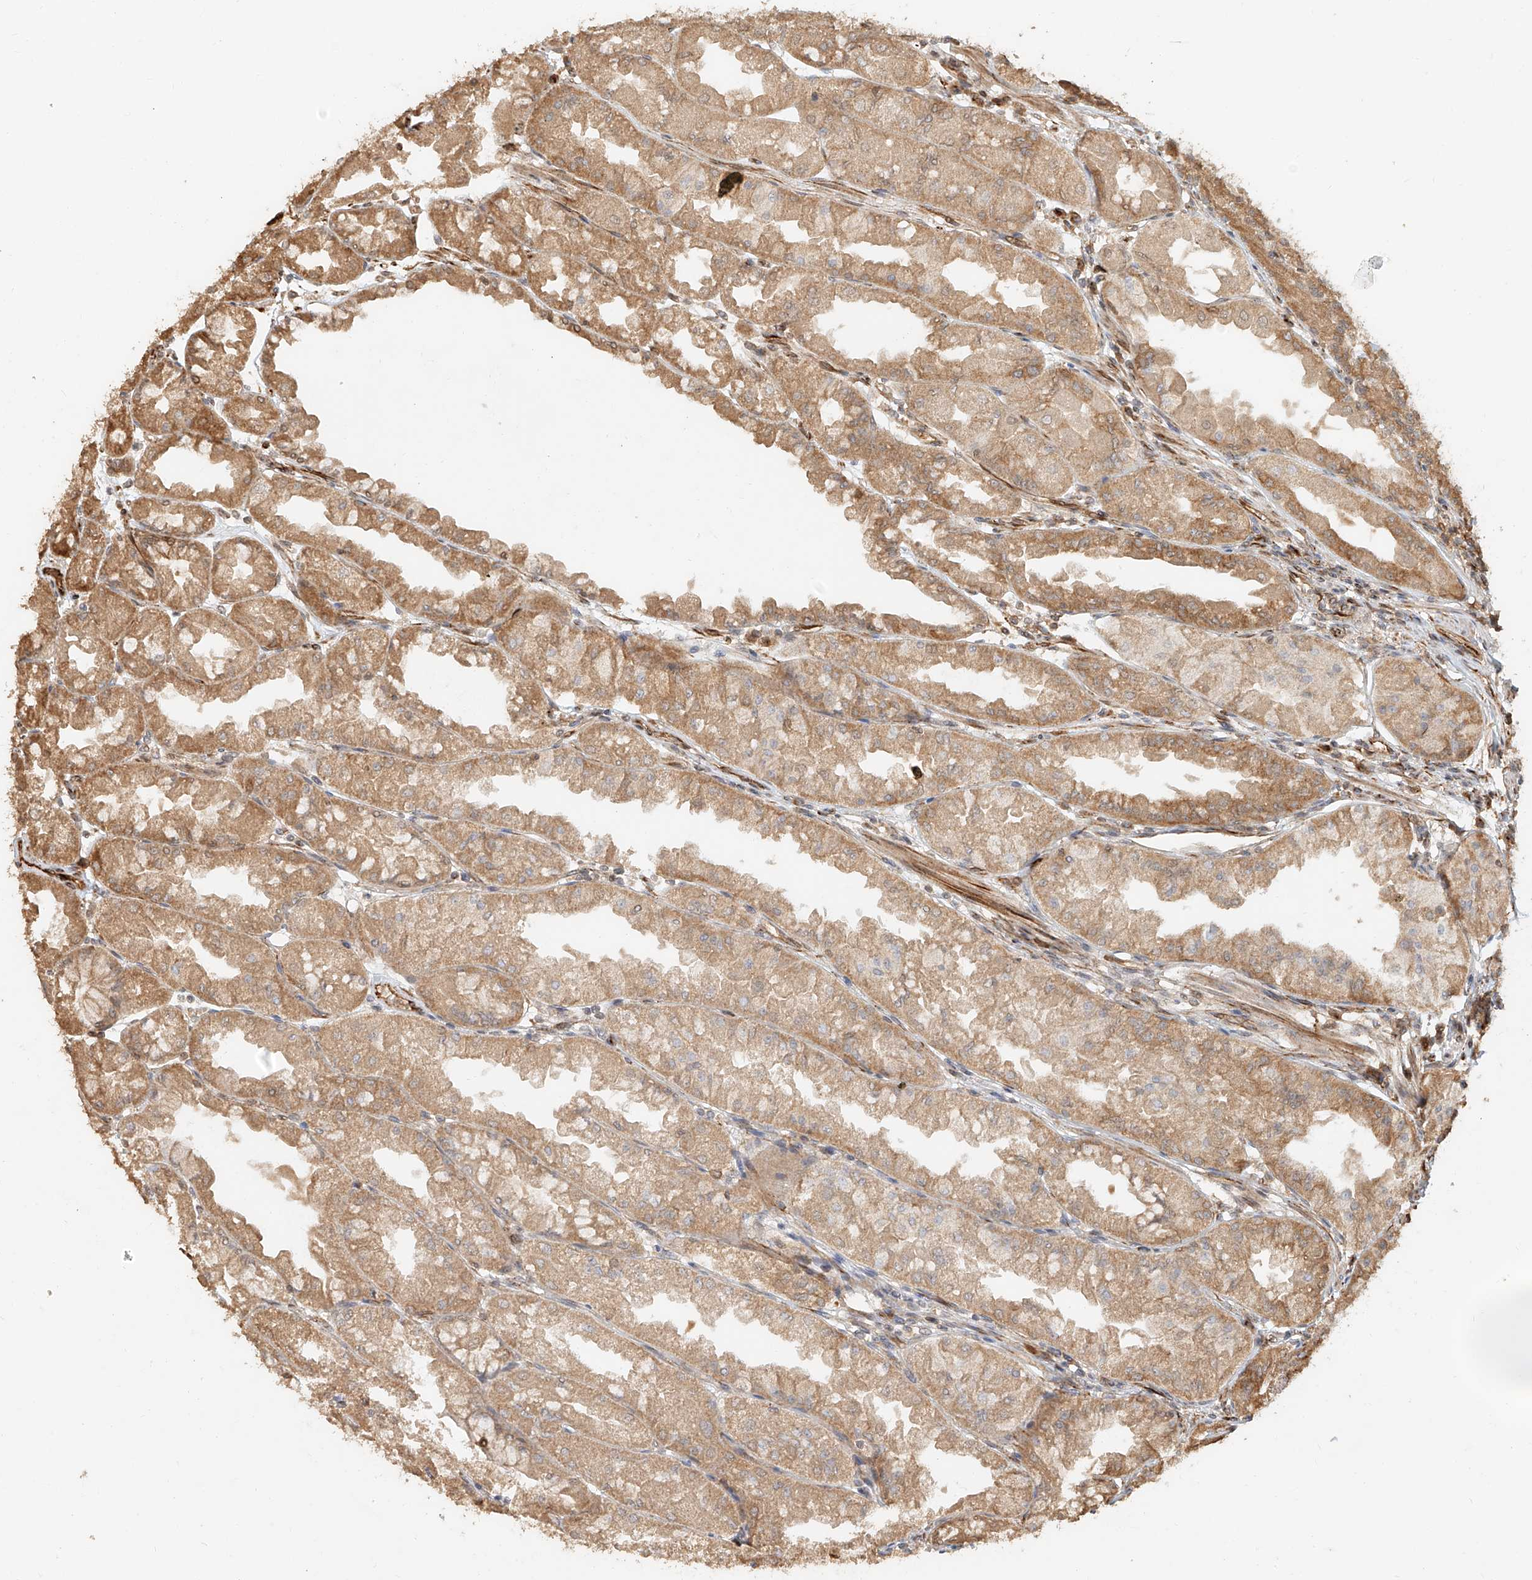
{"staining": {"intensity": "moderate", "quantity": ">75%", "location": "cytoplasmic/membranous"}, "tissue": "stomach", "cell_type": "Glandular cells", "image_type": "normal", "snomed": [{"axis": "morphology", "description": "Normal tissue, NOS"}, {"axis": "topography", "description": "Stomach, upper"}], "caption": "Unremarkable stomach reveals moderate cytoplasmic/membranous staining in about >75% of glandular cells.", "gene": "NAP1L1", "patient": {"sex": "male", "age": 47}}